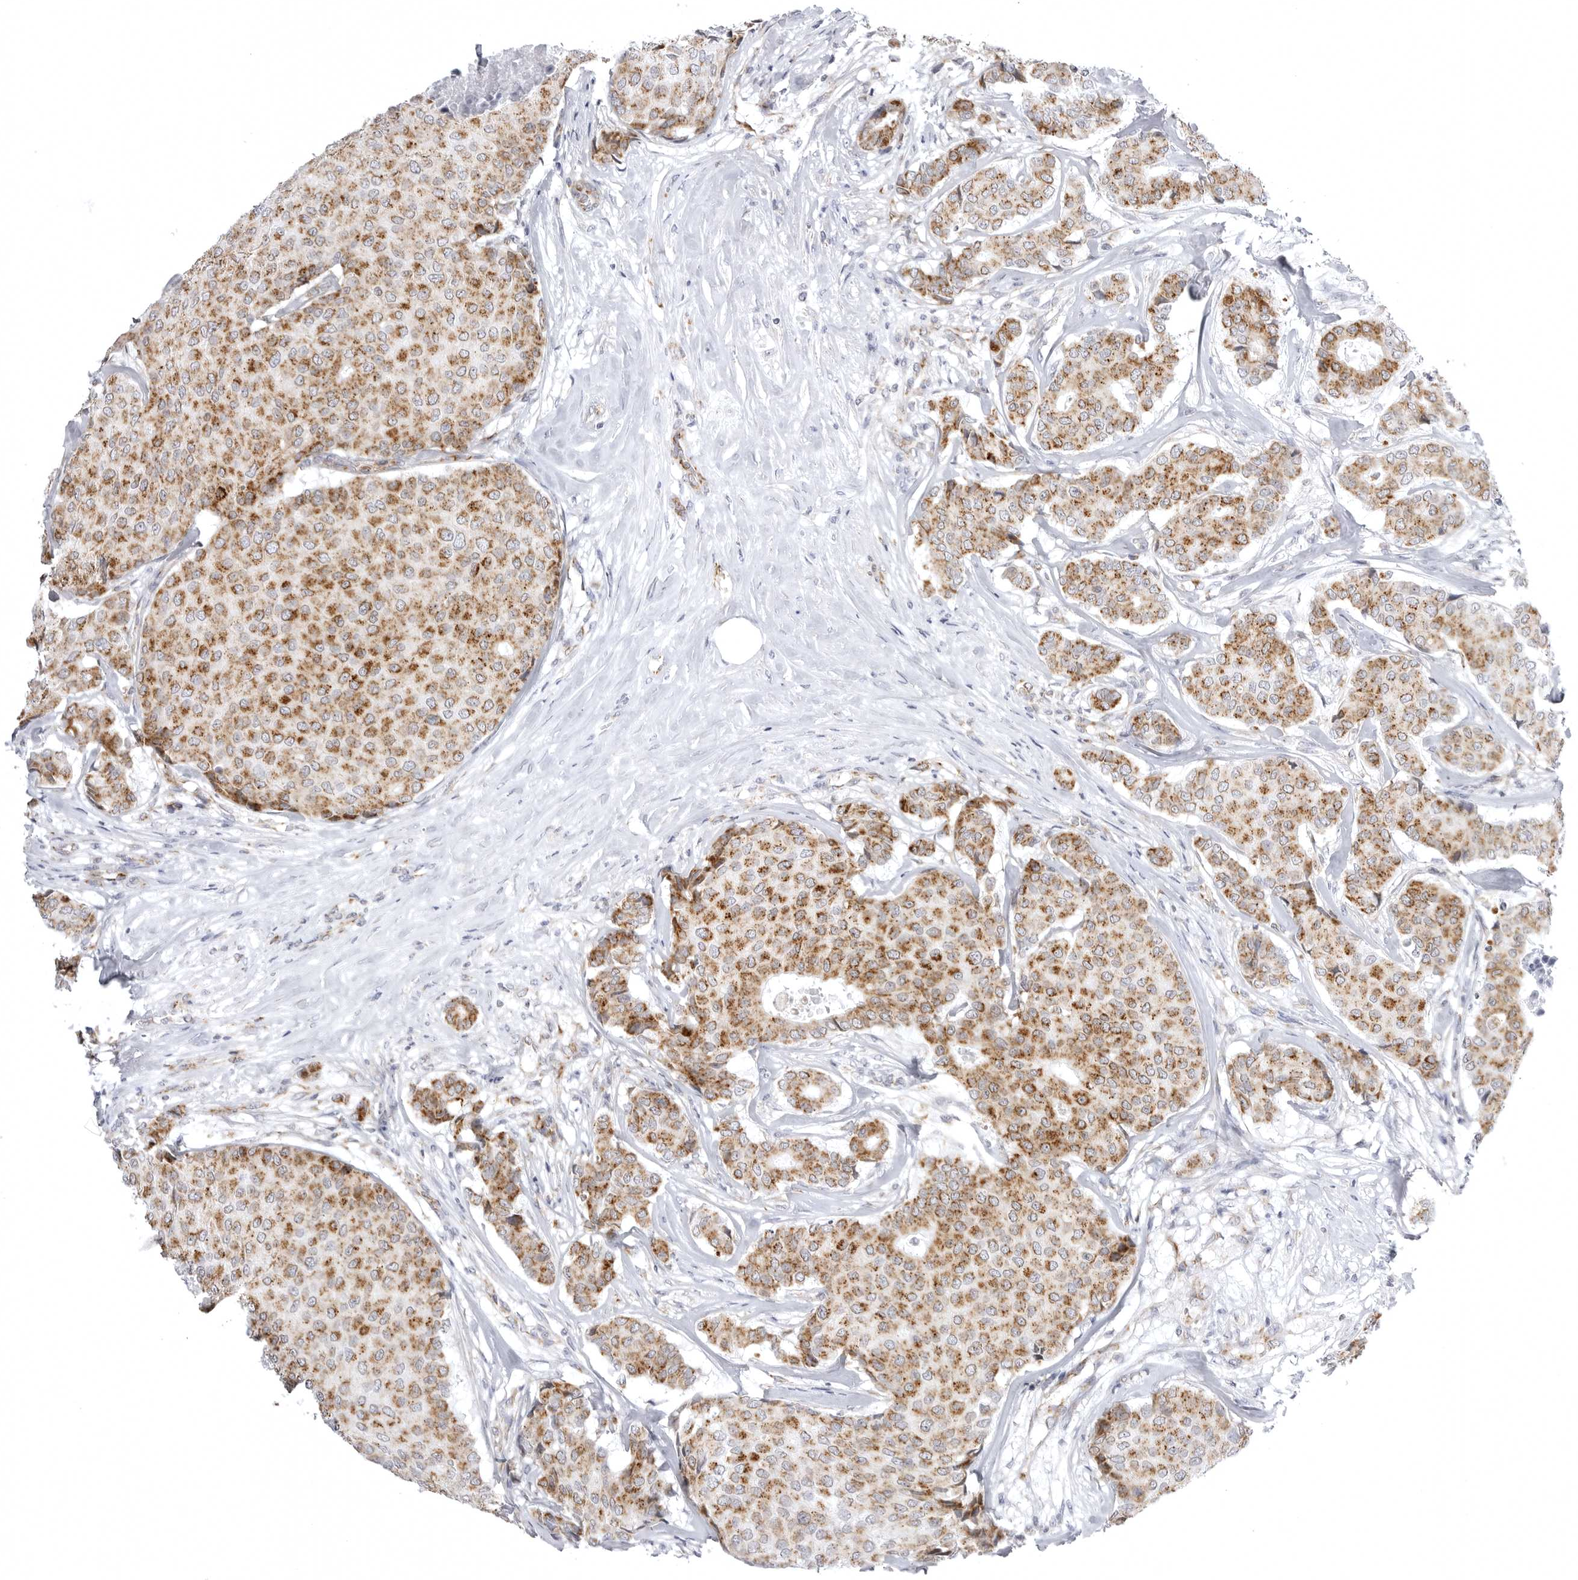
{"staining": {"intensity": "moderate", "quantity": ">75%", "location": "cytoplasmic/membranous"}, "tissue": "breast cancer", "cell_type": "Tumor cells", "image_type": "cancer", "snomed": [{"axis": "morphology", "description": "Duct carcinoma"}, {"axis": "topography", "description": "Breast"}], "caption": "Tumor cells exhibit medium levels of moderate cytoplasmic/membranous staining in approximately >75% of cells in invasive ductal carcinoma (breast).", "gene": "TUFM", "patient": {"sex": "female", "age": 75}}